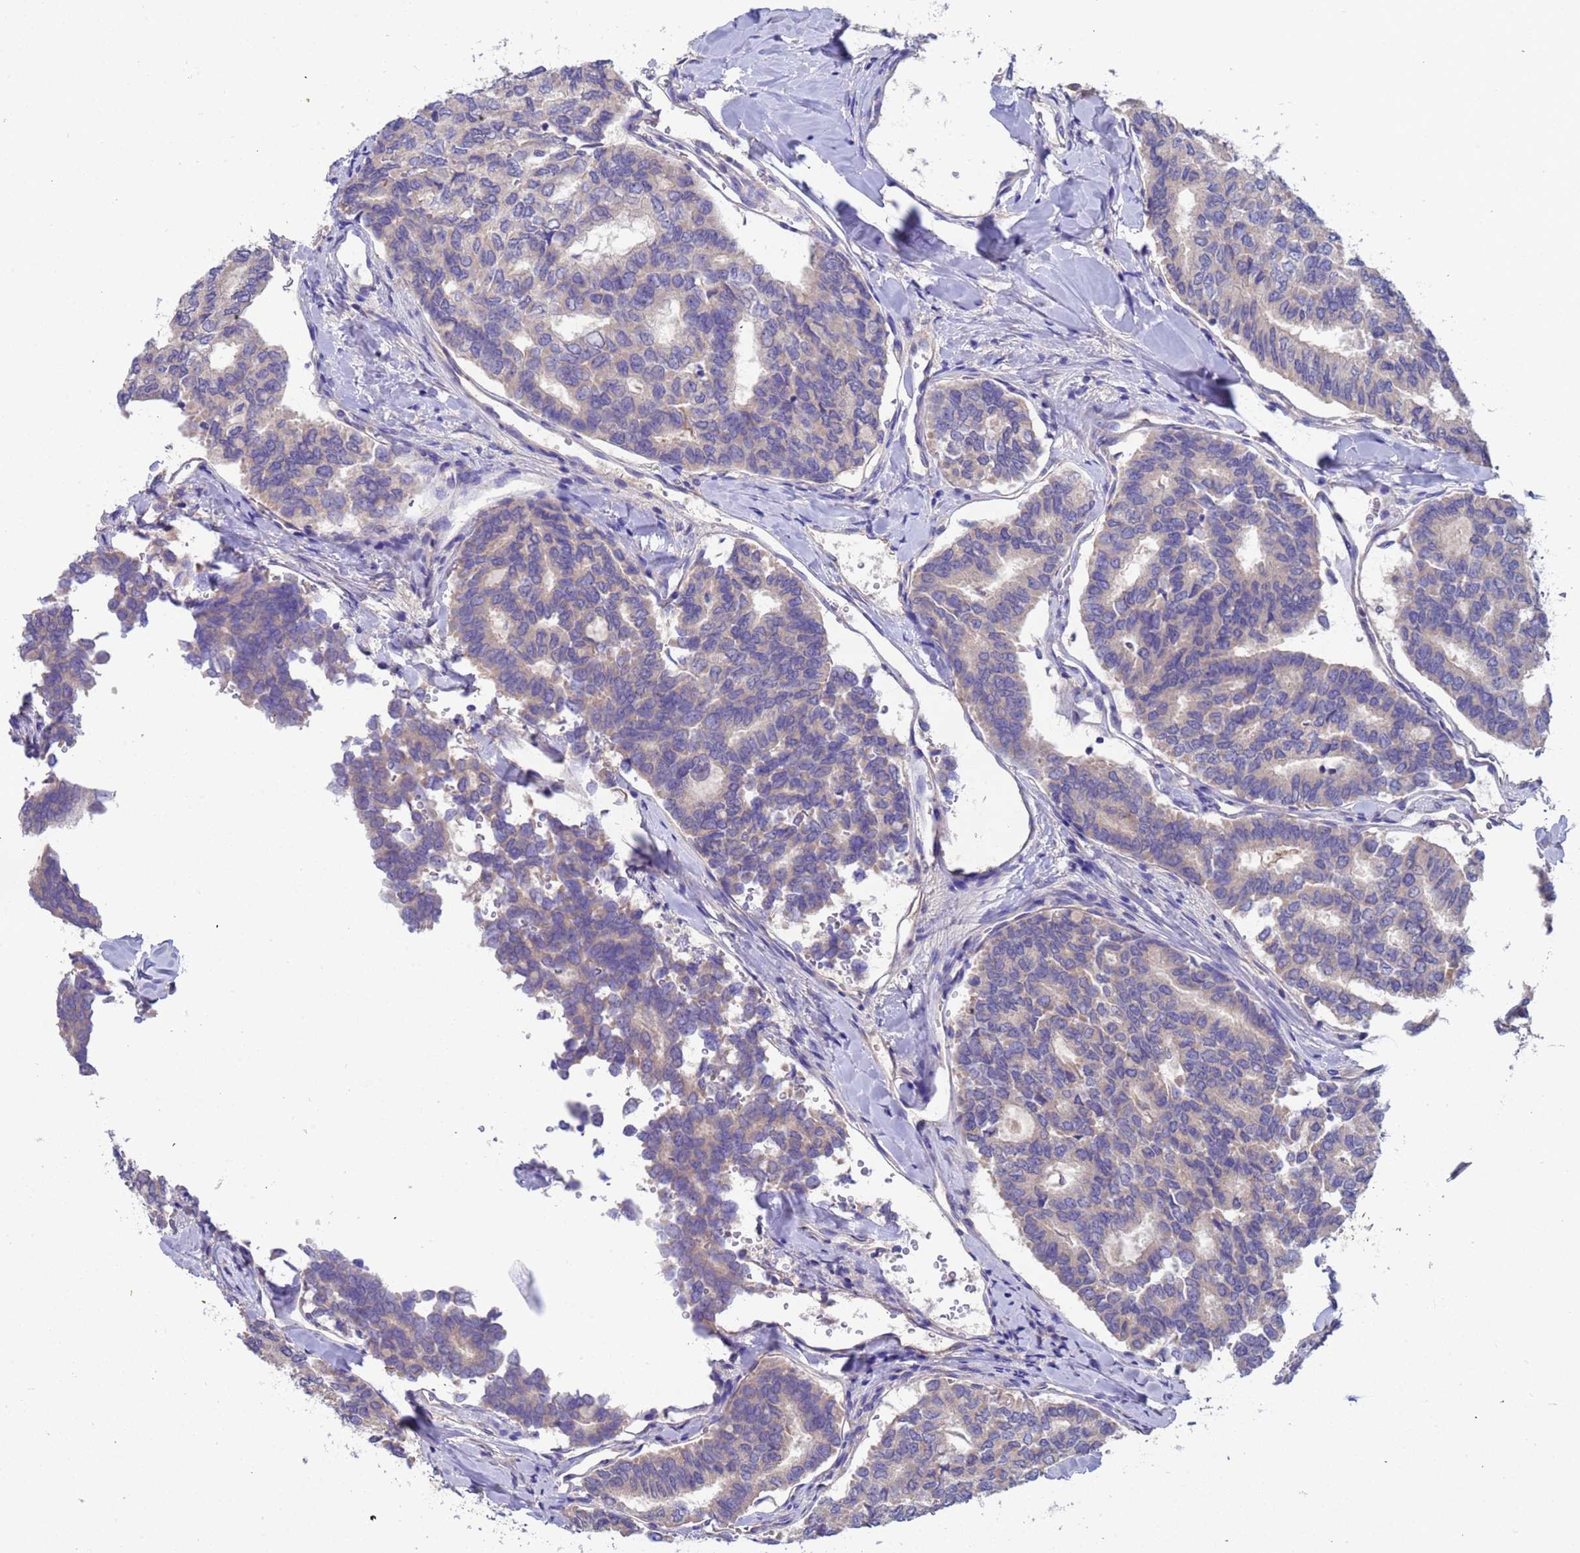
{"staining": {"intensity": "weak", "quantity": "25%-75%", "location": "cytoplasmic/membranous"}, "tissue": "thyroid cancer", "cell_type": "Tumor cells", "image_type": "cancer", "snomed": [{"axis": "morphology", "description": "Papillary adenocarcinoma, NOS"}, {"axis": "topography", "description": "Thyroid gland"}], "caption": "Protein analysis of thyroid cancer (papillary adenocarcinoma) tissue demonstrates weak cytoplasmic/membranous expression in approximately 25%-75% of tumor cells. (DAB (3,3'-diaminobenzidine) IHC, brown staining for protein, blue staining for nuclei).", "gene": "SRL", "patient": {"sex": "female", "age": 35}}